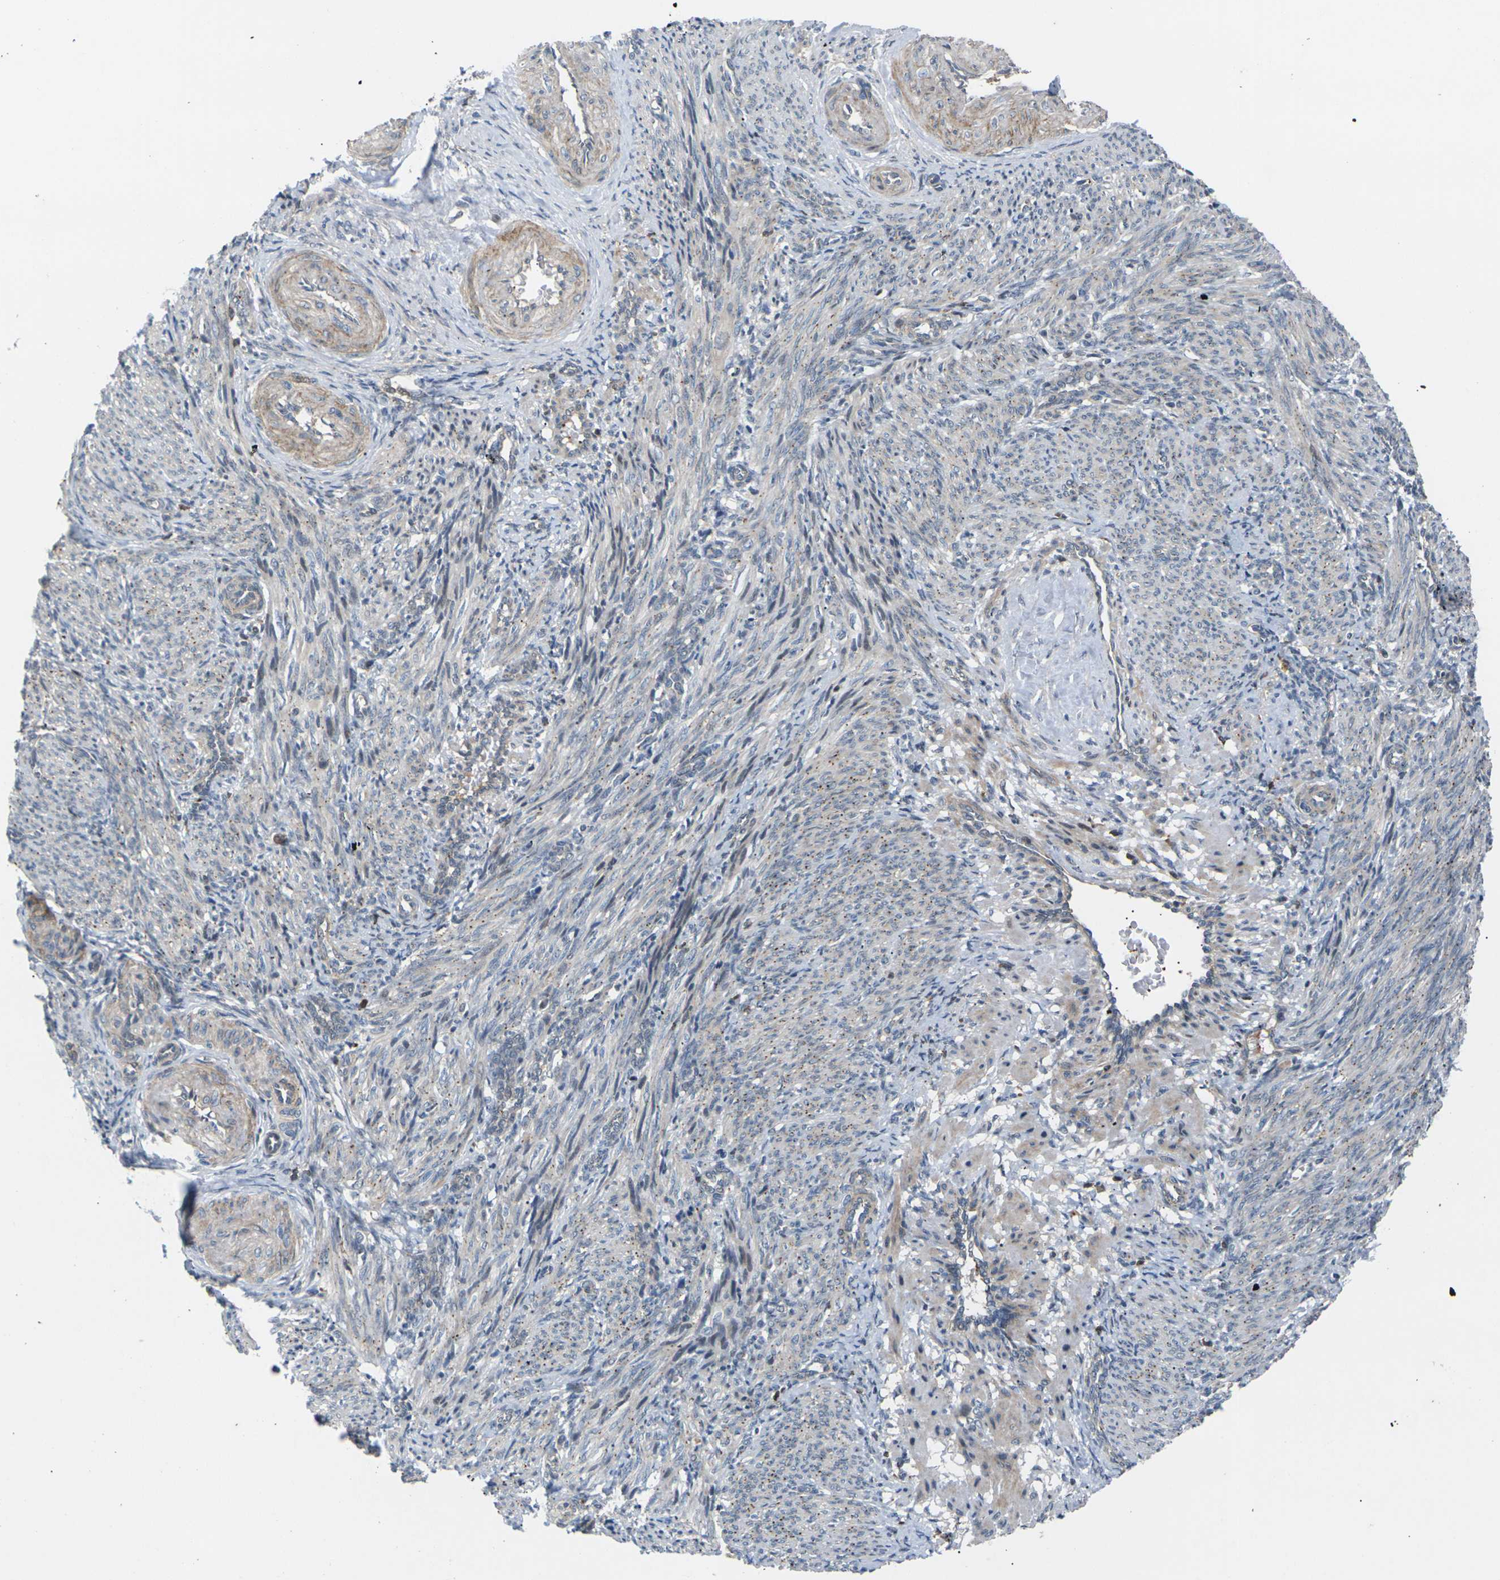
{"staining": {"intensity": "weak", "quantity": "<25%", "location": "cytoplasmic/membranous"}, "tissue": "smooth muscle", "cell_type": "Smooth muscle cells", "image_type": "normal", "snomed": [{"axis": "morphology", "description": "Normal tissue, NOS"}, {"axis": "topography", "description": "Endometrium"}], "caption": "IHC histopathology image of unremarkable smooth muscle: smooth muscle stained with DAB displays no significant protein positivity in smooth muscle cells.", "gene": "RPS6KA3", "patient": {"sex": "female", "age": 33}}